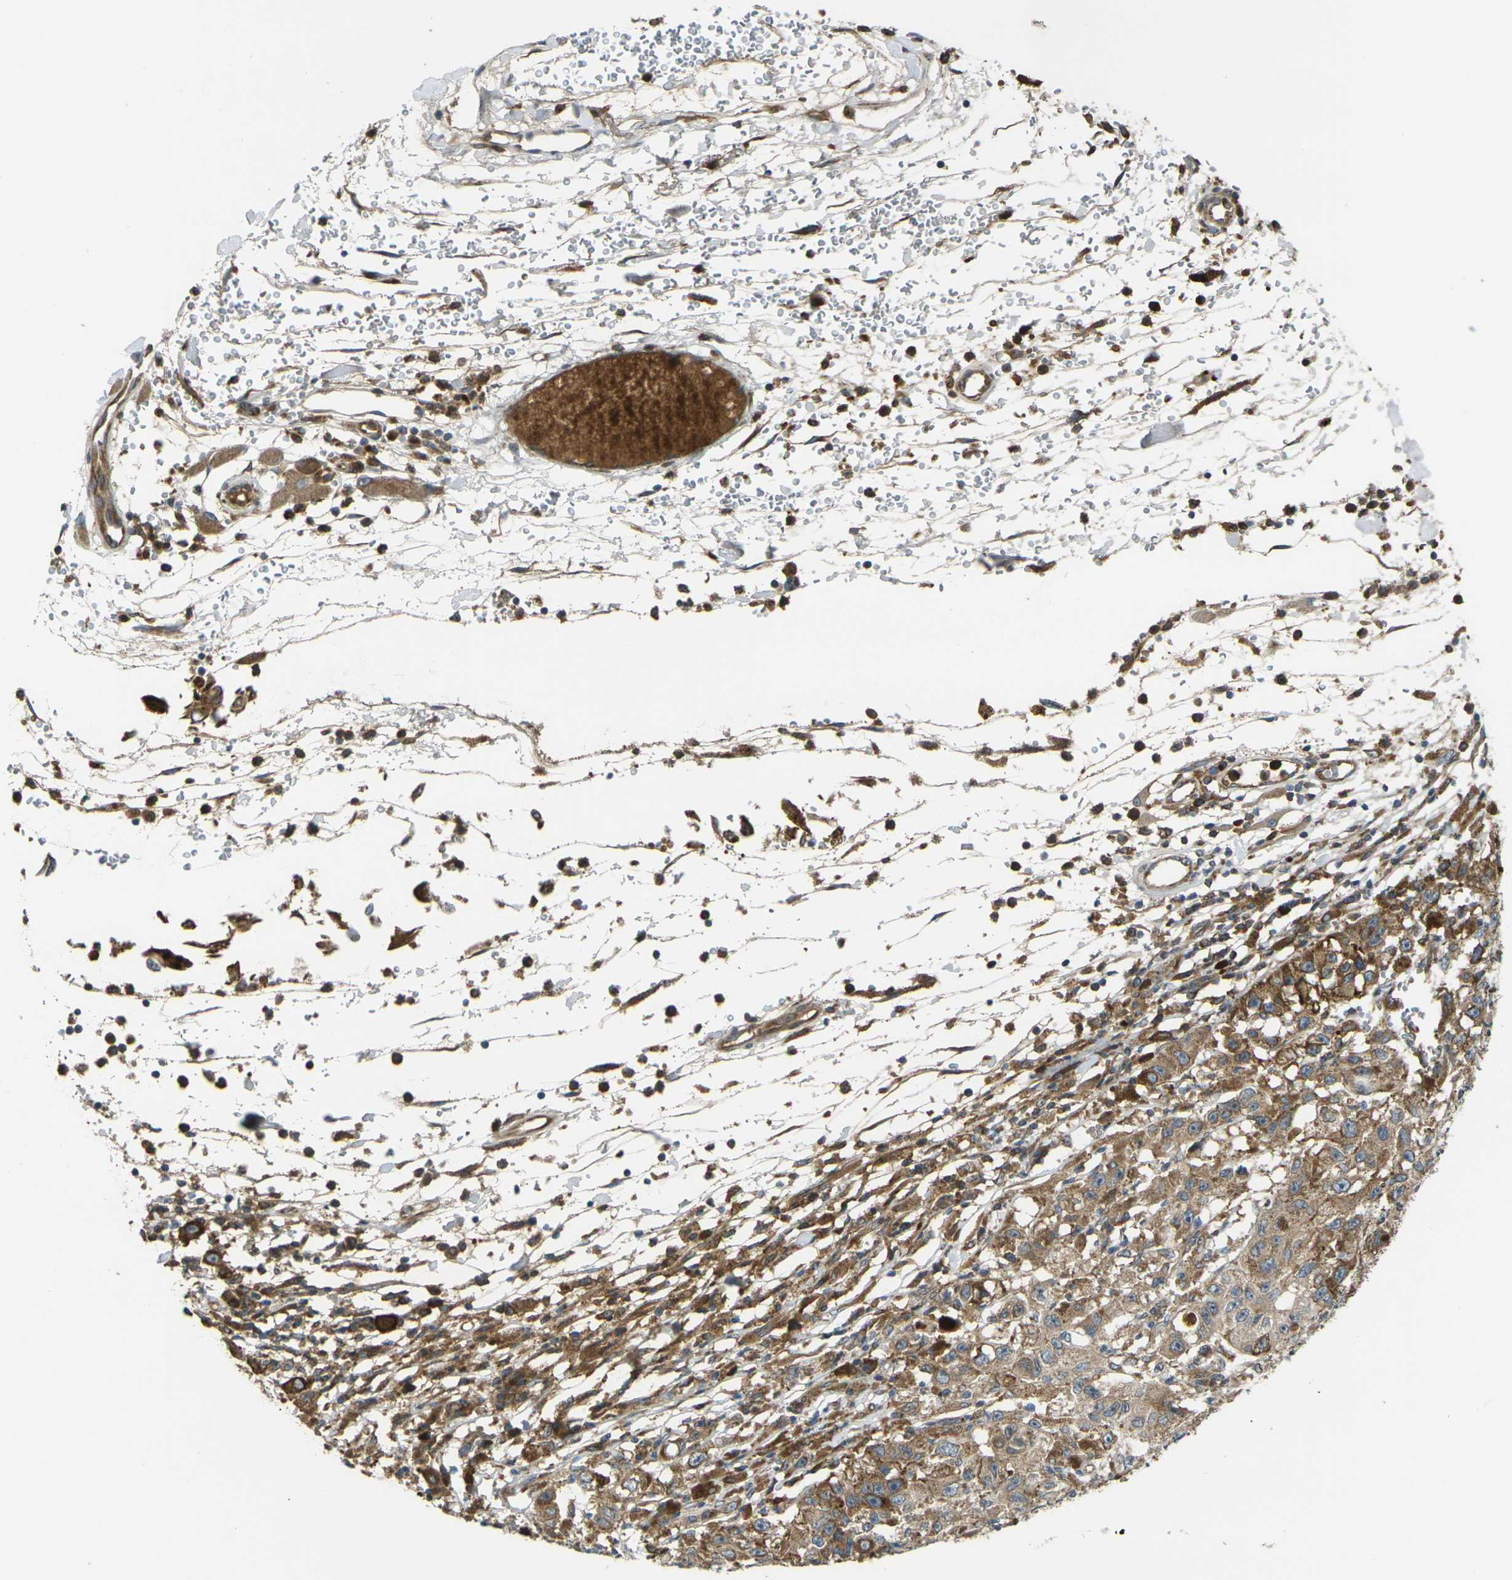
{"staining": {"intensity": "moderate", "quantity": ">75%", "location": "cytoplasmic/membranous"}, "tissue": "melanoma", "cell_type": "Tumor cells", "image_type": "cancer", "snomed": [{"axis": "morphology", "description": "Malignant melanoma in situ"}, {"axis": "morphology", "description": "Malignant melanoma, NOS"}, {"axis": "topography", "description": "Skin"}], "caption": "Protein analysis of melanoma tissue shows moderate cytoplasmic/membranous positivity in about >75% of tumor cells. (DAB (3,3'-diaminobenzidine) IHC with brightfield microscopy, high magnification).", "gene": "FZD1", "patient": {"sex": "female", "age": 88}}